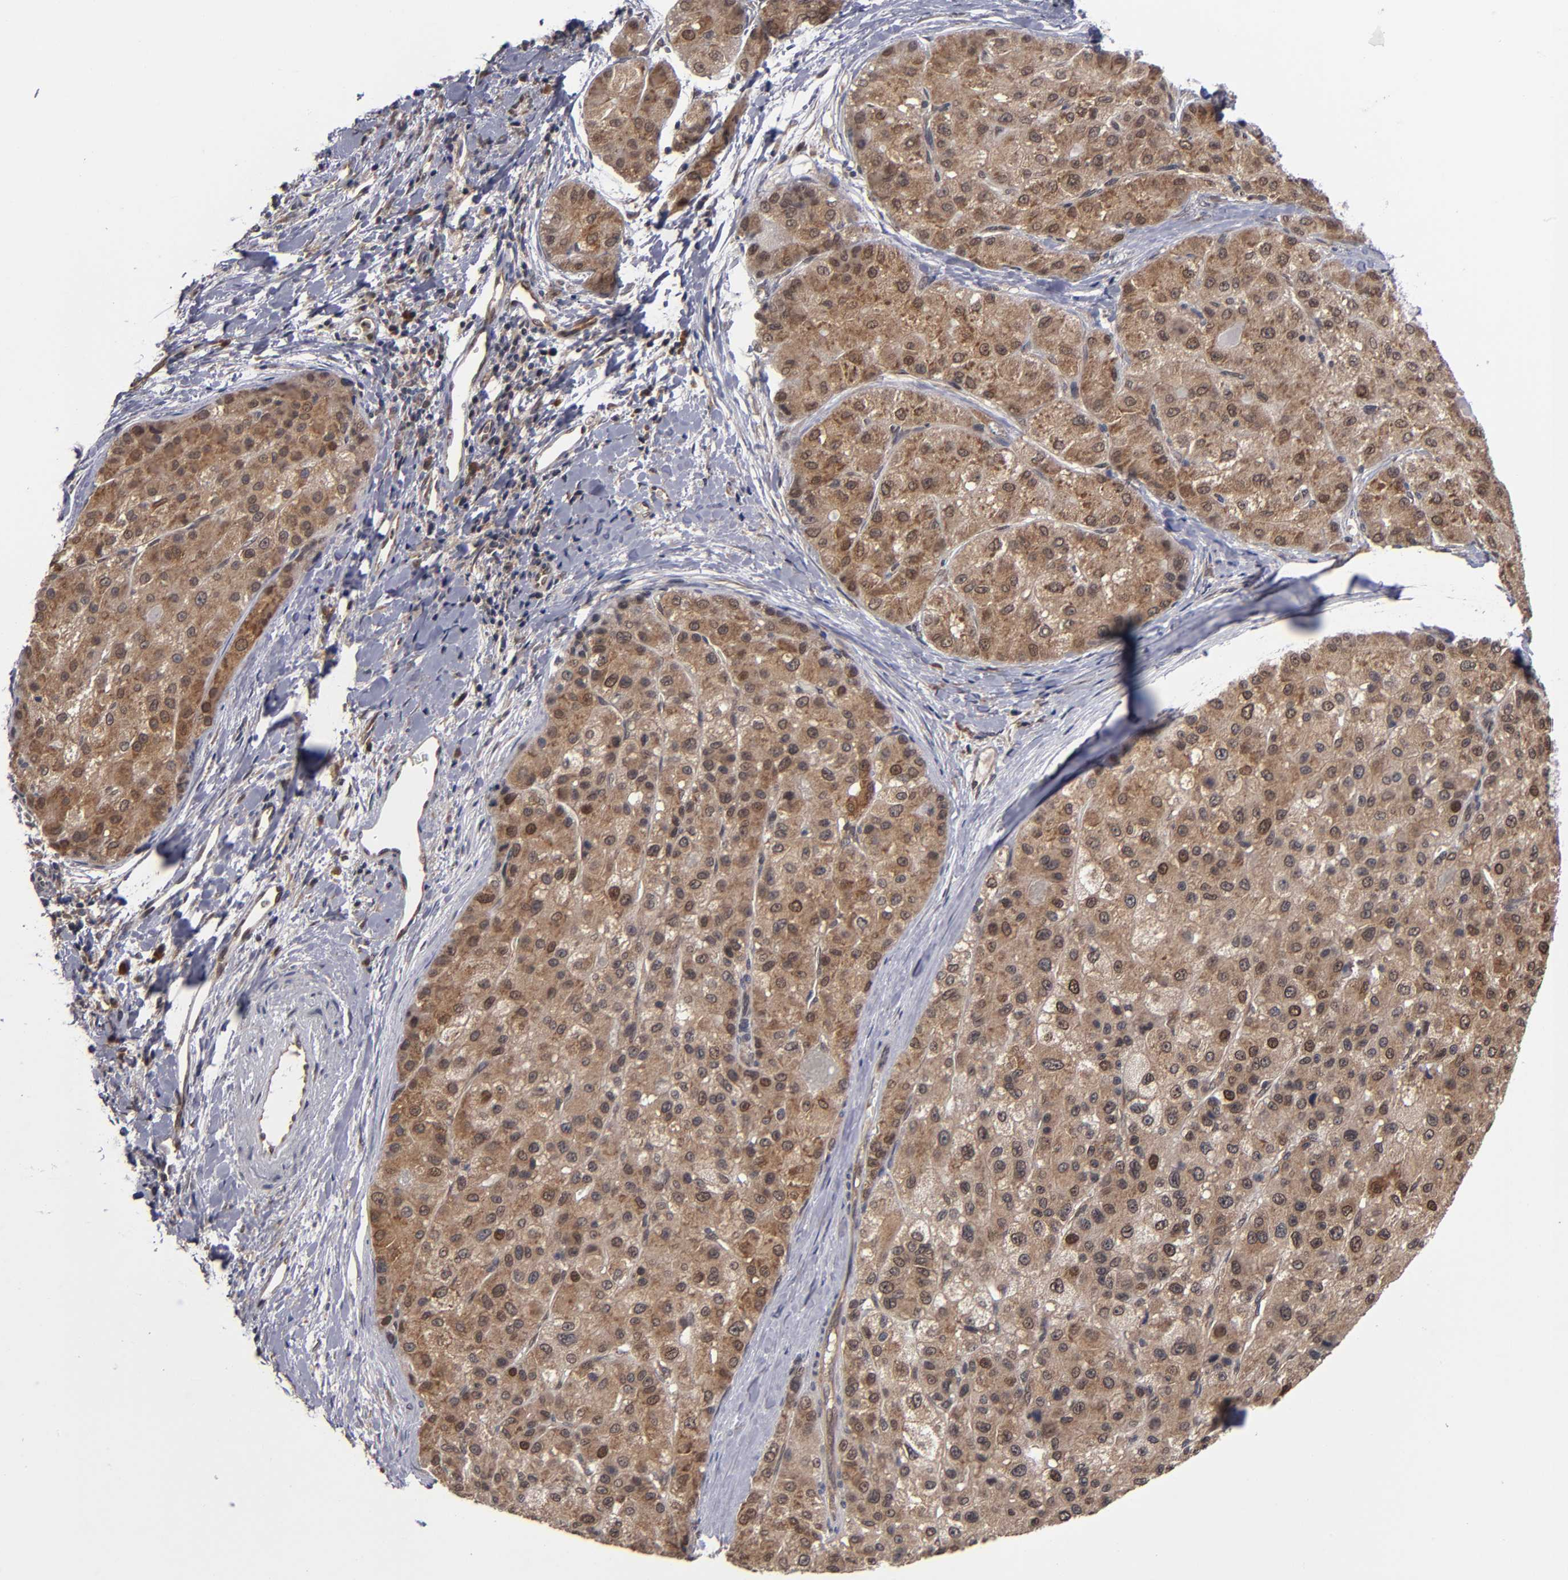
{"staining": {"intensity": "moderate", "quantity": ">75%", "location": "cytoplasmic/membranous"}, "tissue": "liver cancer", "cell_type": "Tumor cells", "image_type": "cancer", "snomed": [{"axis": "morphology", "description": "Carcinoma, Hepatocellular, NOS"}, {"axis": "topography", "description": "Liver"}], "caption": "Human hepatocellular carcinoma (liver) stained with a brown dye reveals moderate cytoplasmic/membranous positive staining in about >75% of tumor cells.", "gene": "ALG13", "patient": {"sex": "male", "age": 80}}